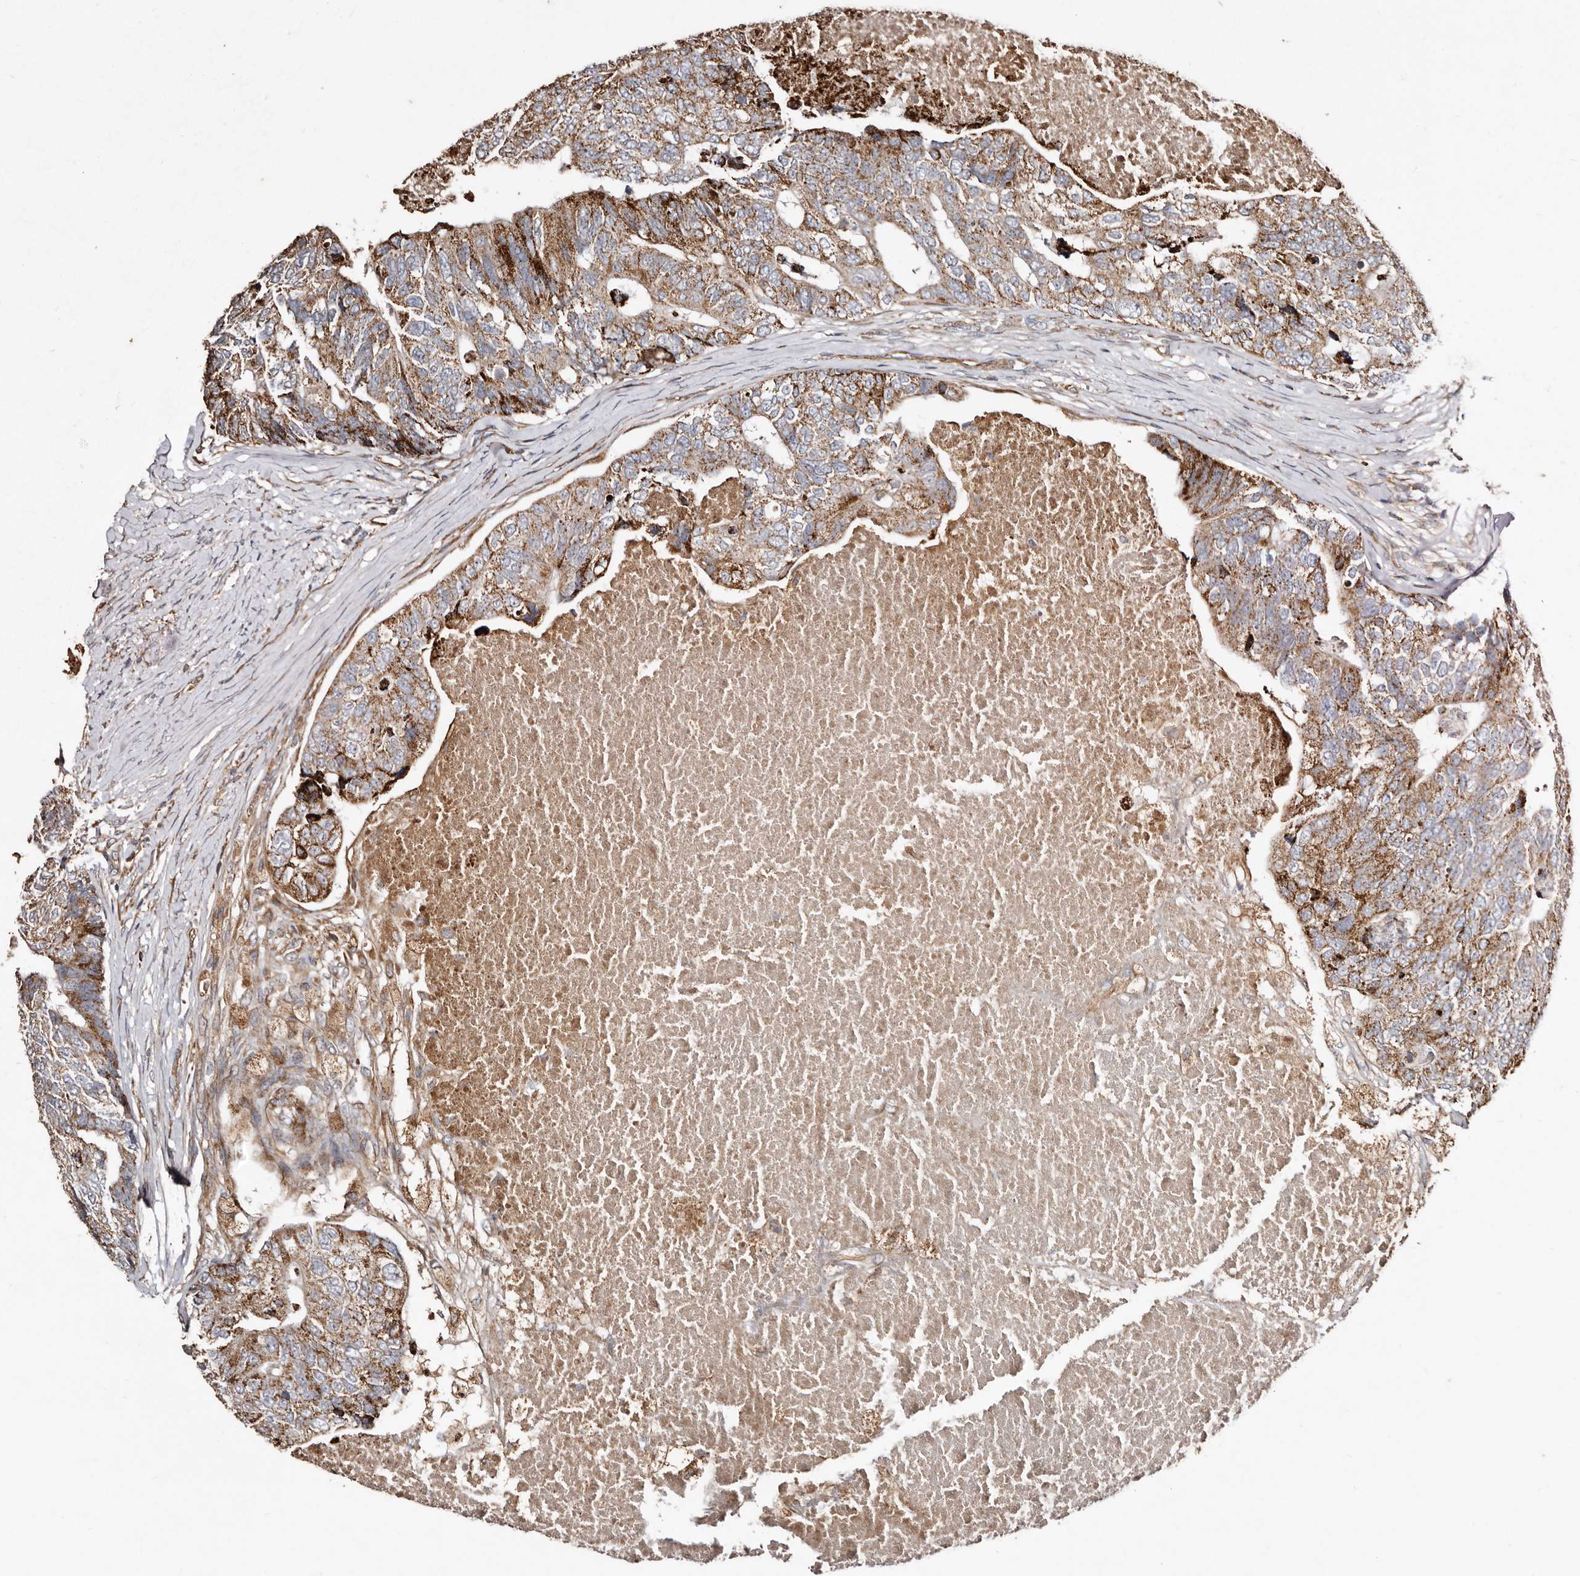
{"staining": {"intensity": "strong", "quantity": ">75%", "location": "cytoplasmic/membranous"}, "tissue": "colorectal cancer", "cell_type": "Tumor cells", "image_type": "cancer", "snomed": [{"axis": "morphology", "description": "Adenocarcinoma, NOS"}, {"axis": "topography", "description": "Colon"}], "caption": "IHC staining of colorectal adenocarcinoma, which exhibits high levels of strong cytoplasmic/membranous staining in about >75% of tumor cells indicating strong cytoplasmic/membranous protein staining. The staining was performed using DAB (3,3'-diaminobenzidine) (brown) for protein detection and nuclei were counterstained in hematoxylin (blue).", "gene": "MACC1", "patient": {"sex": "female", "age": 67}}